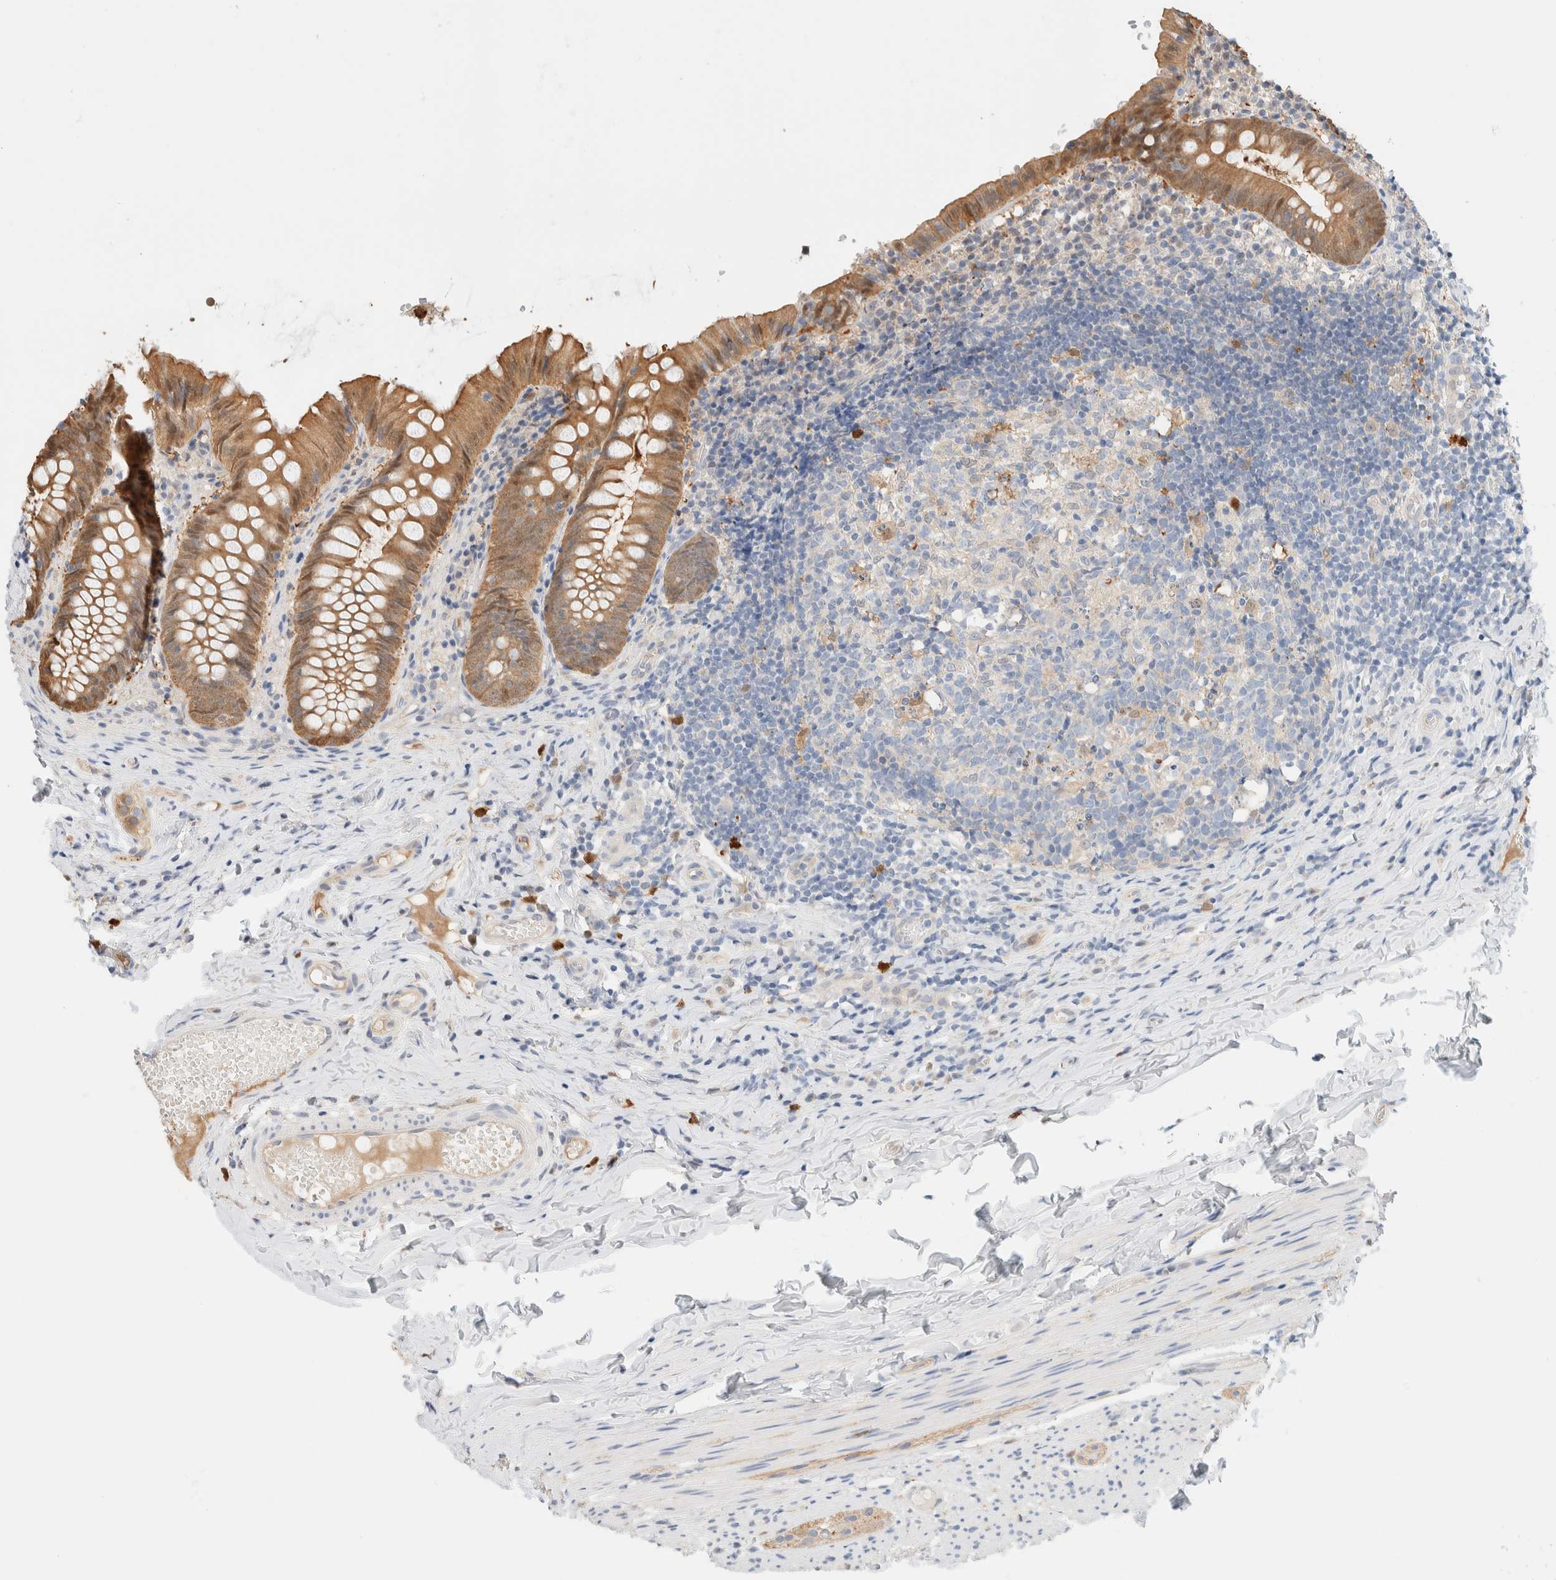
{"staining": {"intensity": "moderate", "quantity": "25%-75%", "location": "cytoplasmic/membranous"}, "tissue": "appendix", "cell_type": "Glandular cells", "image_type": "normal", "snomed": [{"axis": "morphology", "description": "Normal tissue, NOS"}, {"axis": "topography", "description": "Appendix"}], "caption": "Moderate cytoplasmic/membranous positivity is appreciated in approximately 25%-75% of glandular cells in benign appendix.", "gene": "SETD4", "patient": {"sex": "male", "age": 8}}